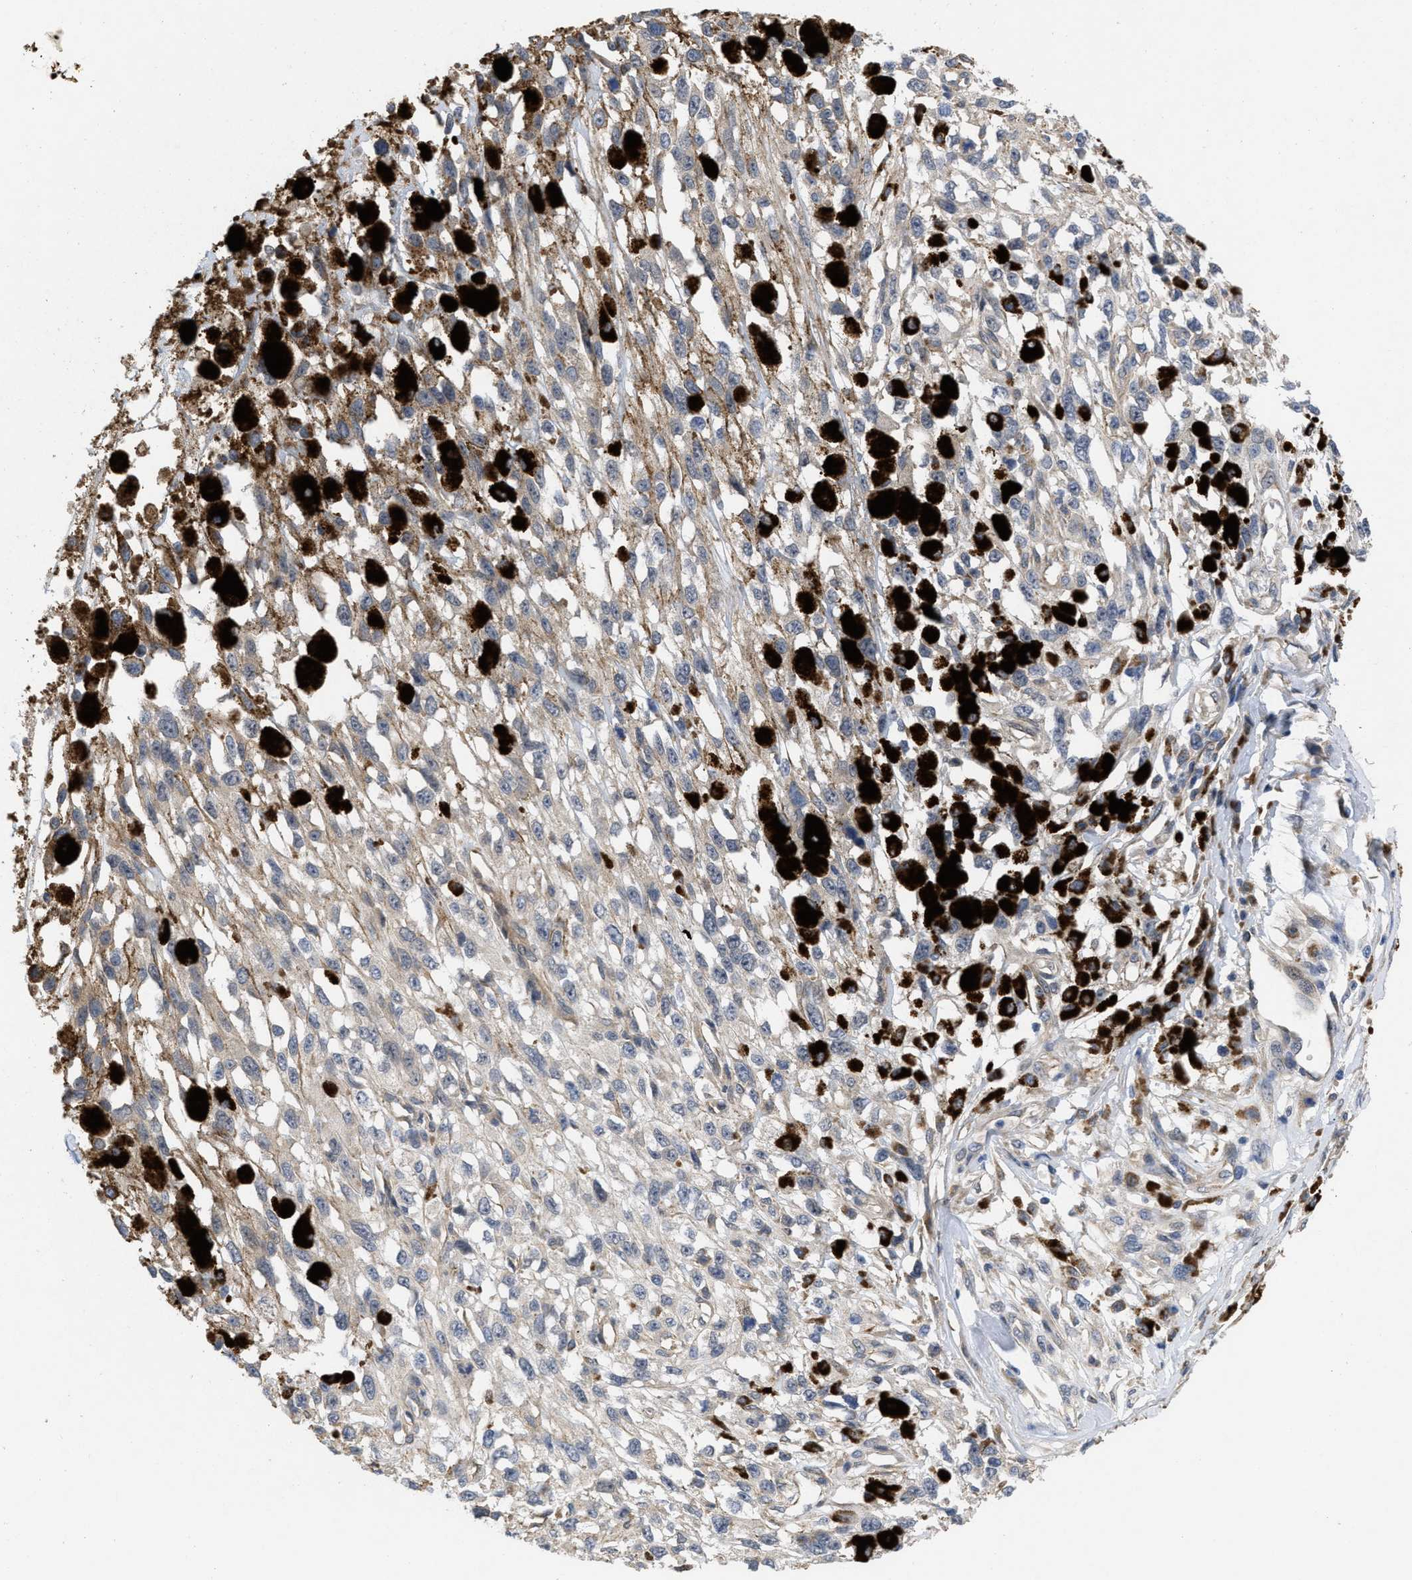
{"staining": {"intensity": "weak", "quantity": "25%-75%", "location": "cytoplasmic/membranous"}, "tissue": "melanoma", "cell_type": "Tumor cells", "image_type": "cancer", "snomed": [{"axis": "morphology", "description": "Malignant melanoma, Metastatic site"}, {"axis": "topography", "description": "Lymph node"}], "caption": "Immunohistochemical staining of melanoma displays low levels of weak cytoplasmic/membranous positivity in about 25%-75% of tumor cells.", "gene": "ARHGEF26", "patient": {"sex": "male", "age": 59}}